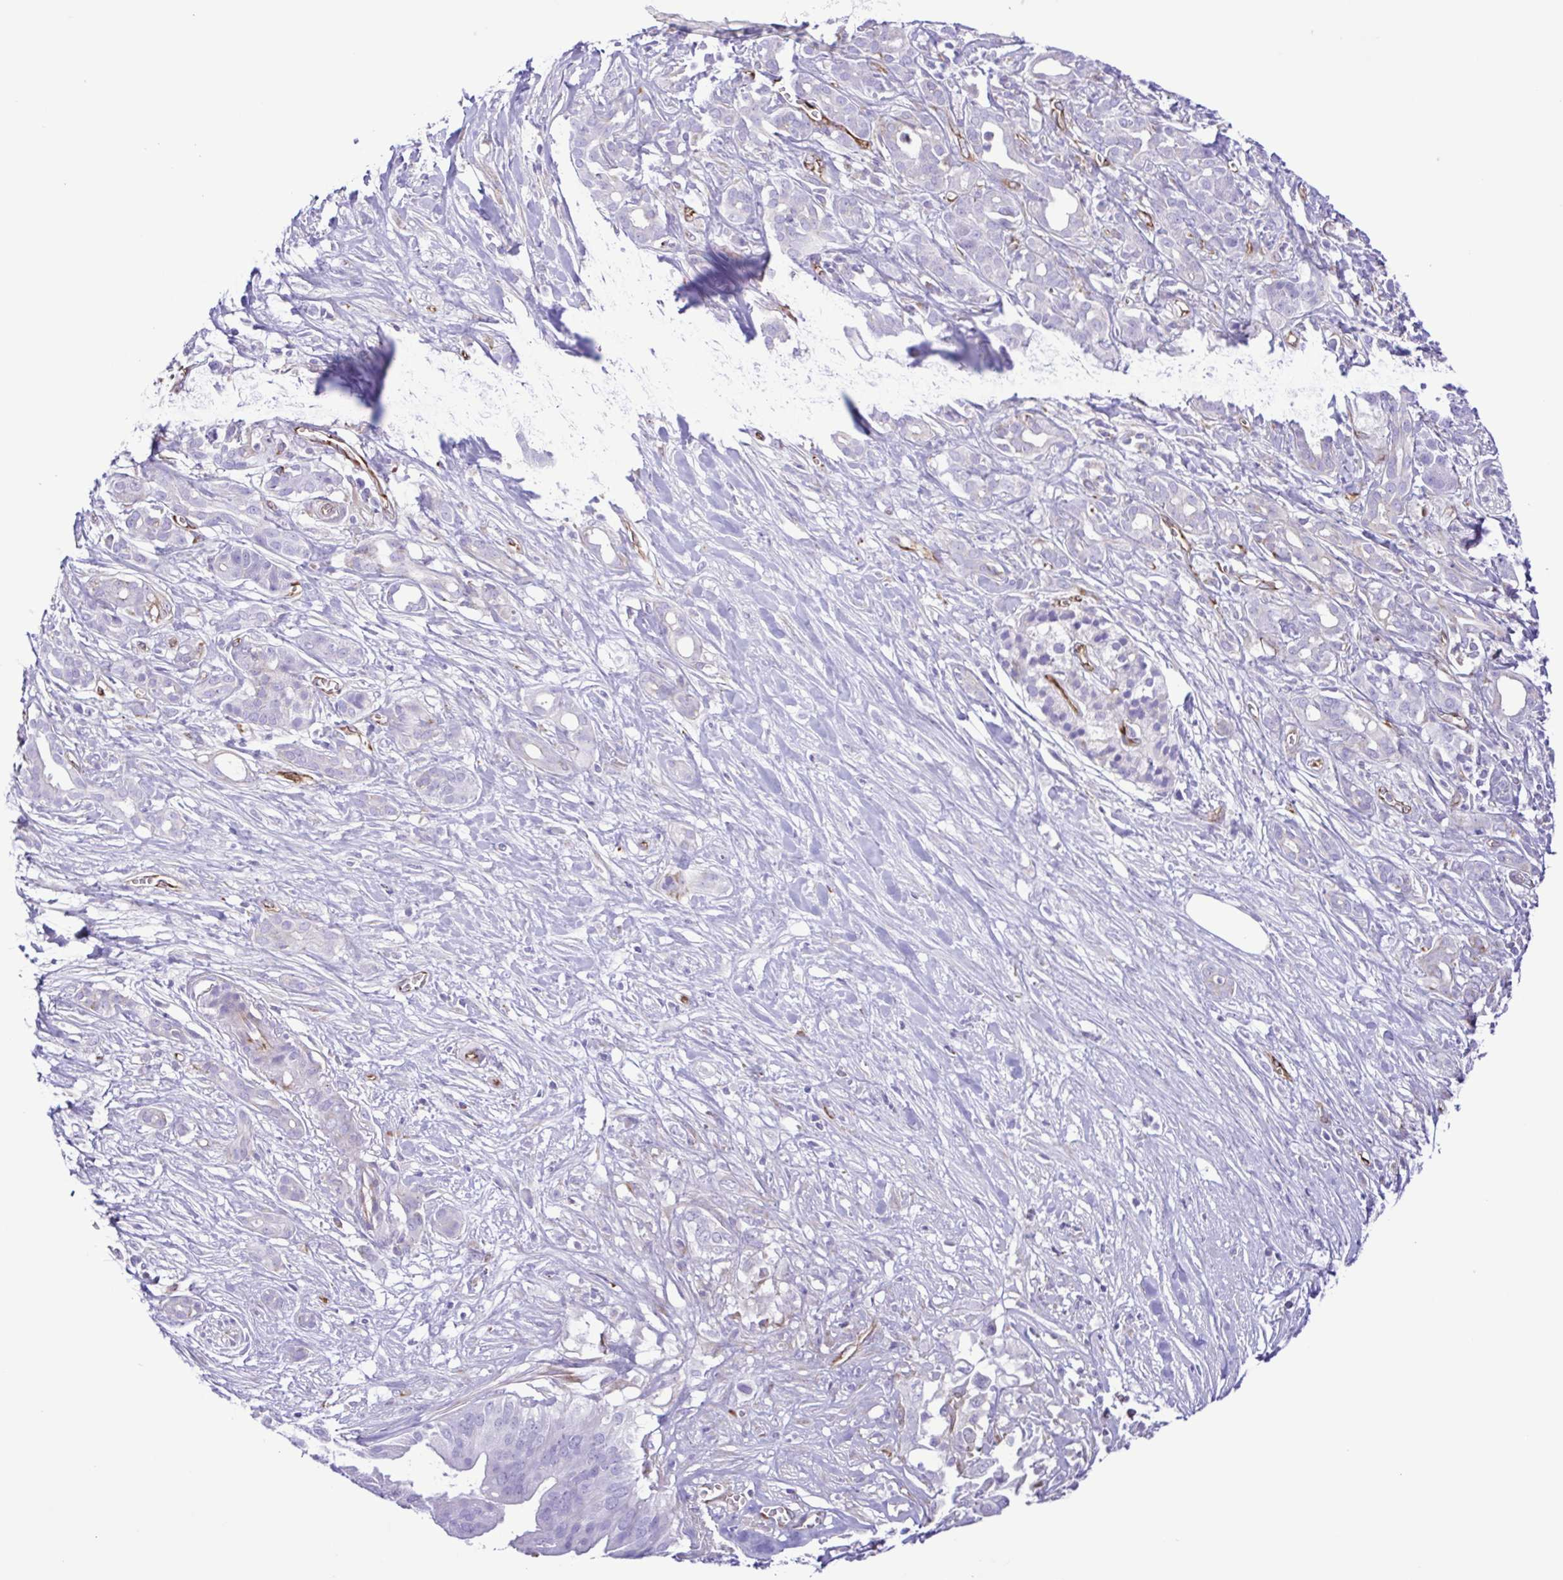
{"staining": {"intensity": "negative", "quantity": "none", "location": "none"}, "tissue": "pancreatic cancer", "cell_type": "Tumor cells", "image_type": "cancer", "snomed": [{"axis": "morphology", "description": "Adenocarcinoma, NOS"}, {"axis": "topography", "description": "Pancreas"}], "caption": "Immunohistochemistry (IHC) of human pancreatic cancer exhibits no expression in tumor cells.", "gene": "FLT1", "patient": {"sex": "male", "age": 61}}